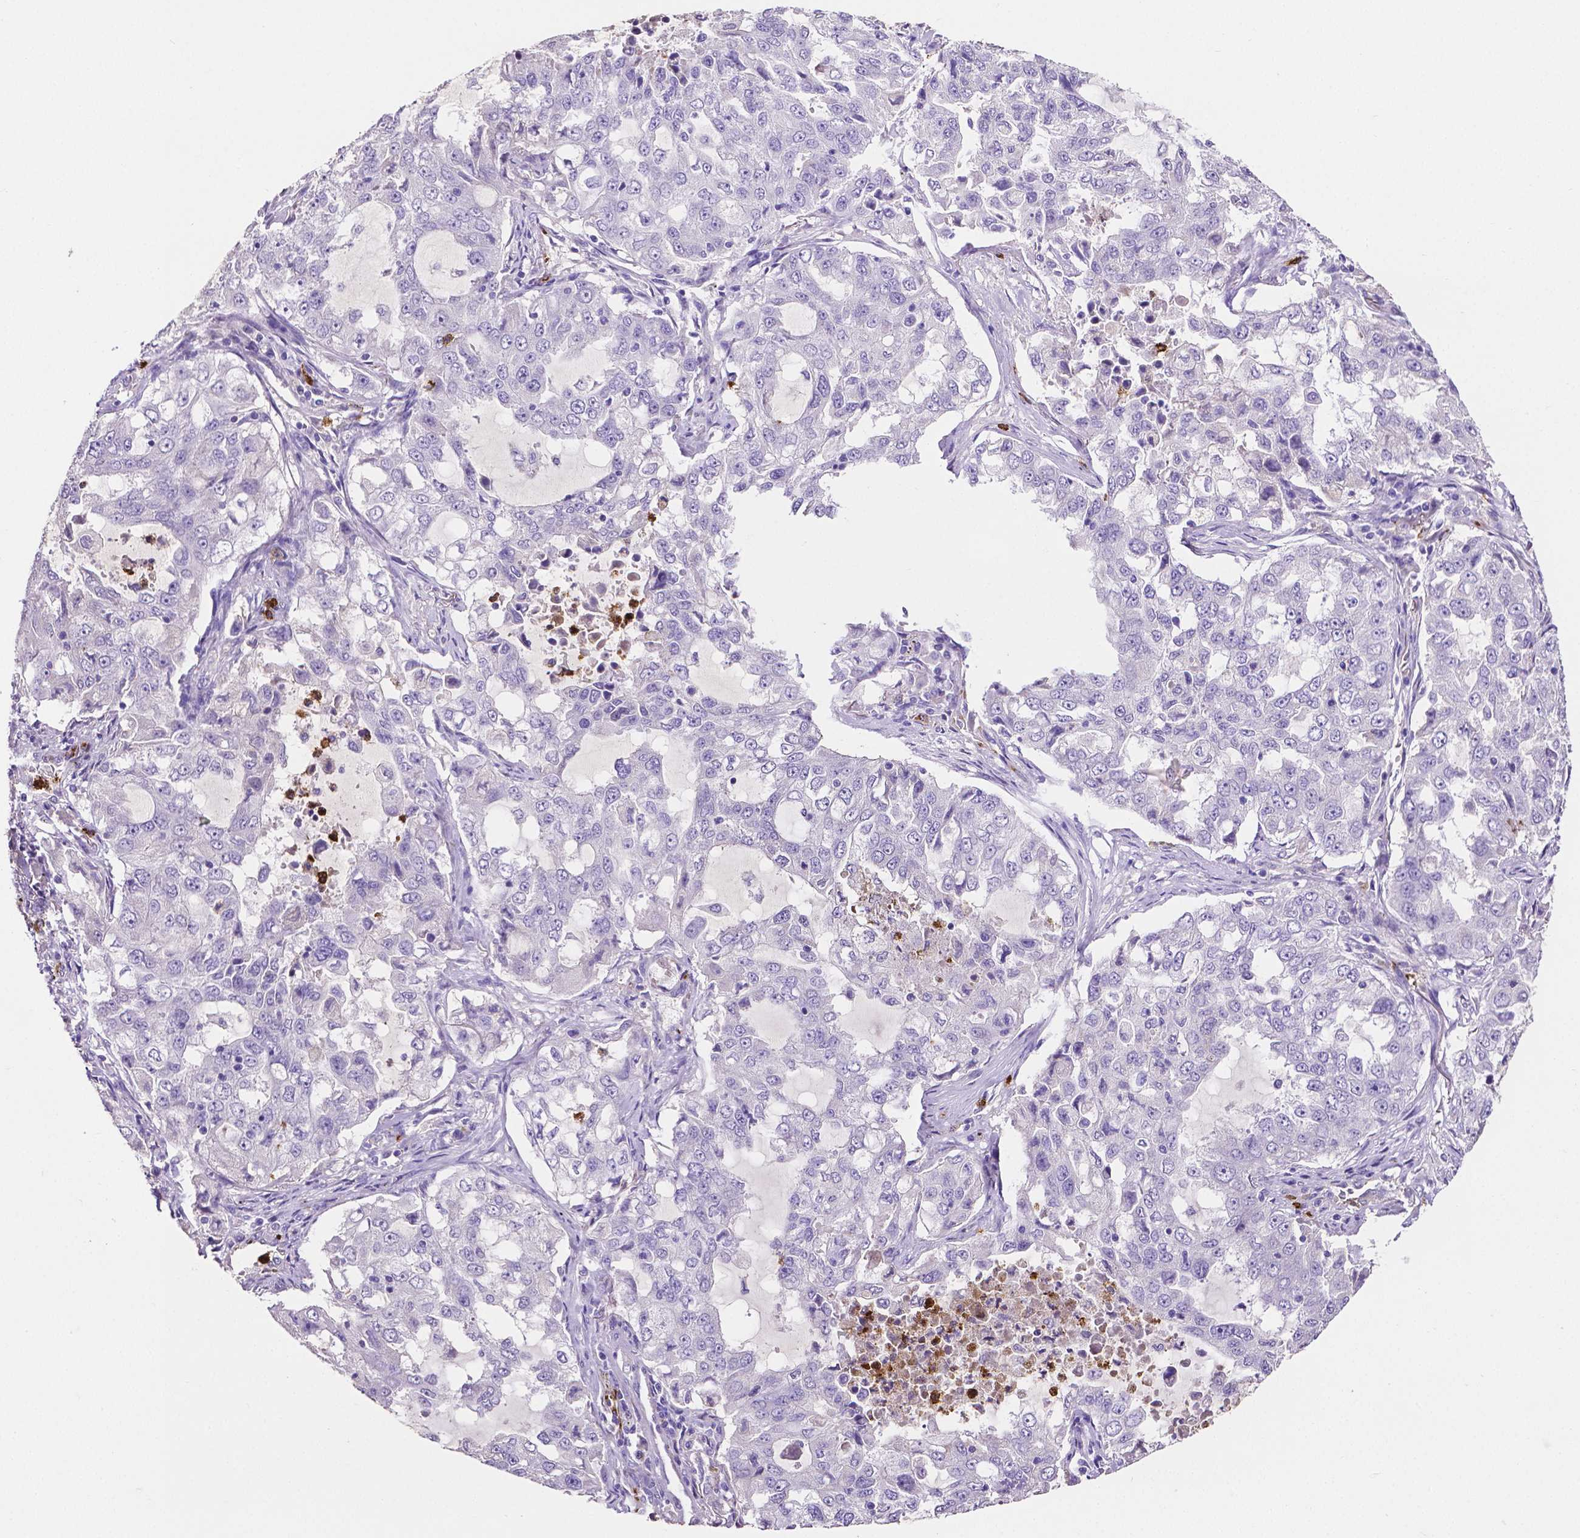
{"staining": {"intensity": "negative", "quantity": "none", "location": "none"}, "tissue": "lung cancer", "cell_type": "Tumor cells", "image_type": "cancer", "snomed": [{"axis": "morphology", "description": "Adenocarcinoma, NOS"}, {"axis": "topography", "description": "Lung"}], "caption": "The photomicrograph reveals no significant staining in tumor cells of lung adenocarcinoma.", "gene": "MMP9", "patient": {"sex": "female", "age": 61}}